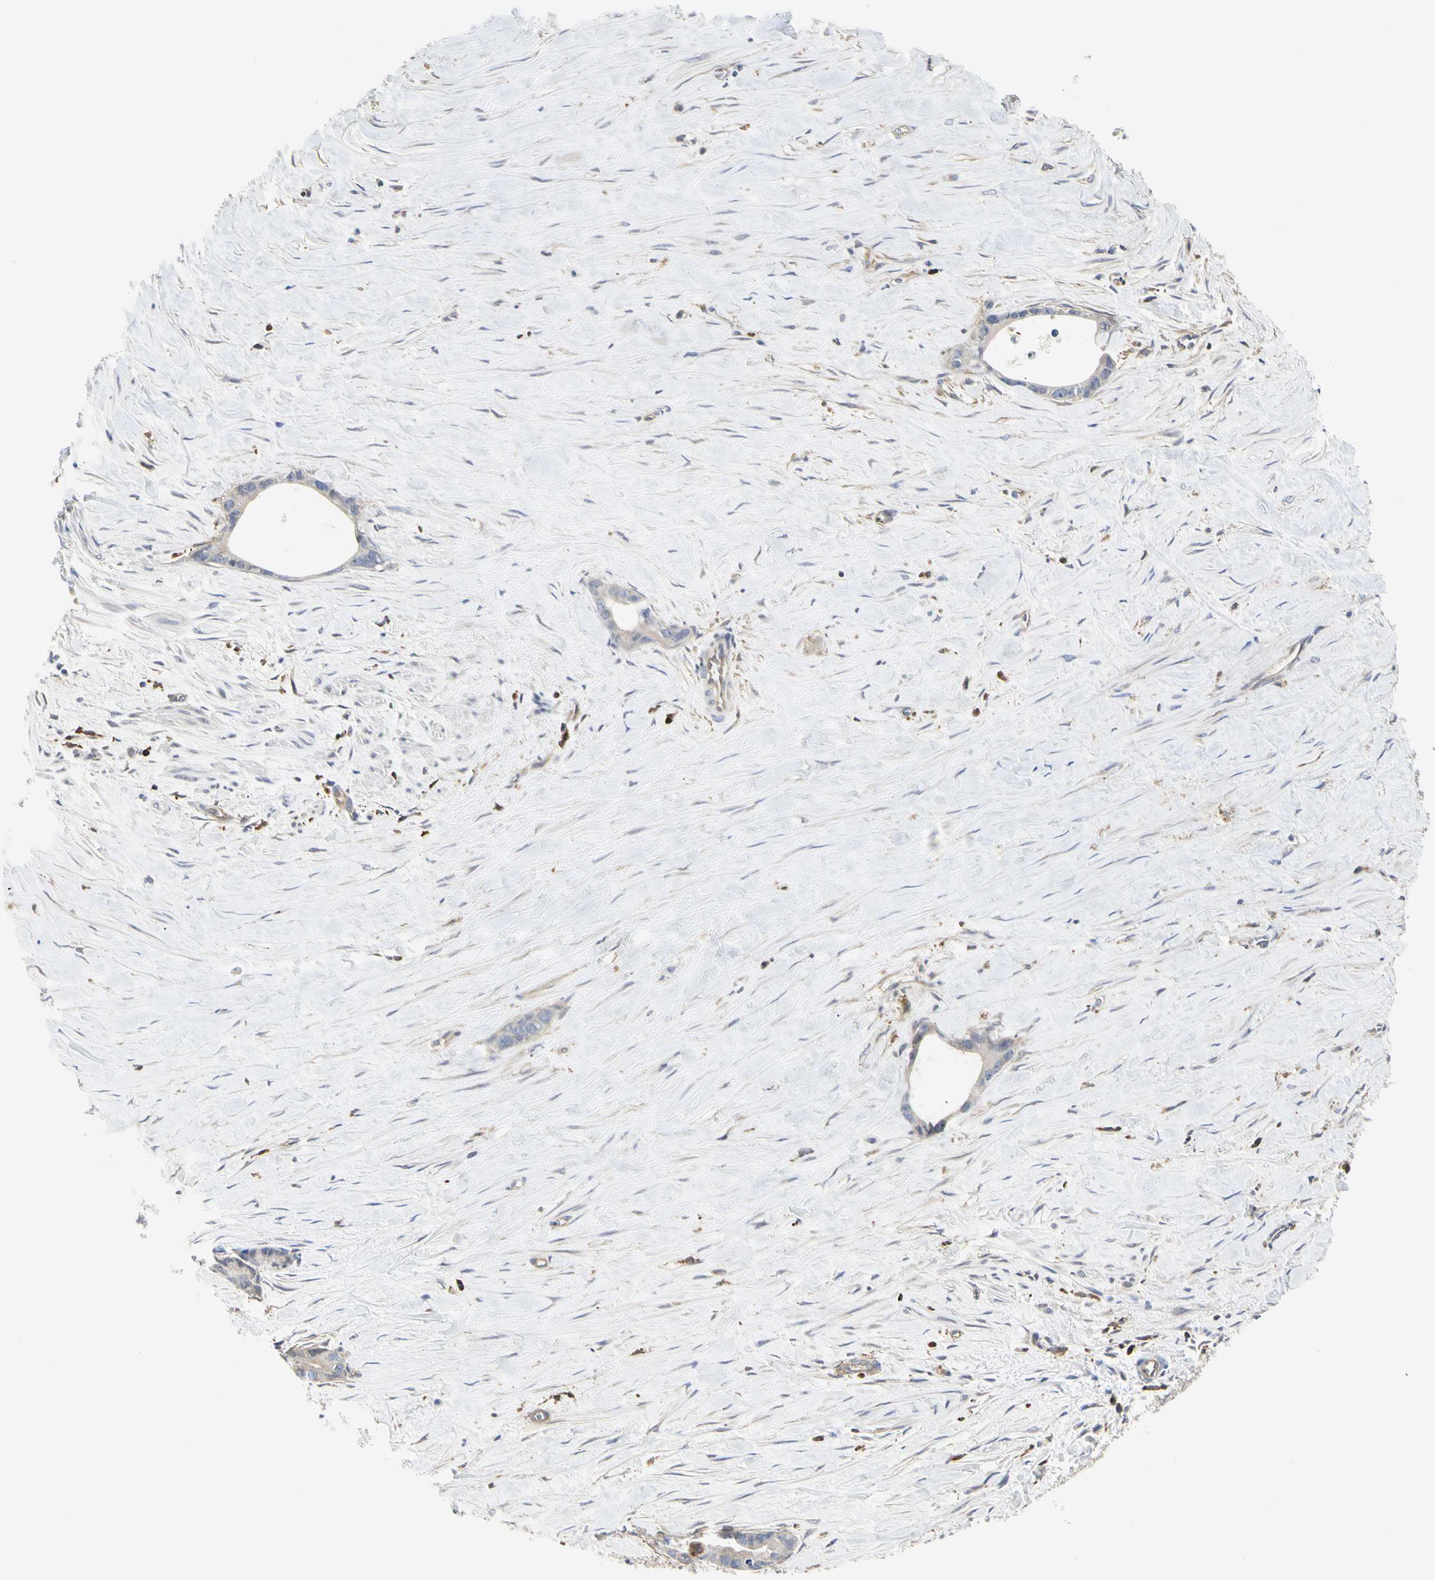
{"staining": {"intensity": "negative", "quantity": "none", "location": "none"}, "tissue": "liver cancer", "cell_type": "Tumor cells", "image_type": "cancer", "snomed": [{"axis": "morphology", "description": "Cholangiocarcinoma"}, {"axis": "topography", "description": "Liver"}], "caption": "Cholangiocarcinoma (liver) was stained to show a protein in brown. There is no significant staining in tumor cells.", "gene": "NAPG", "patient": {"sex": "female", "age": 55}}